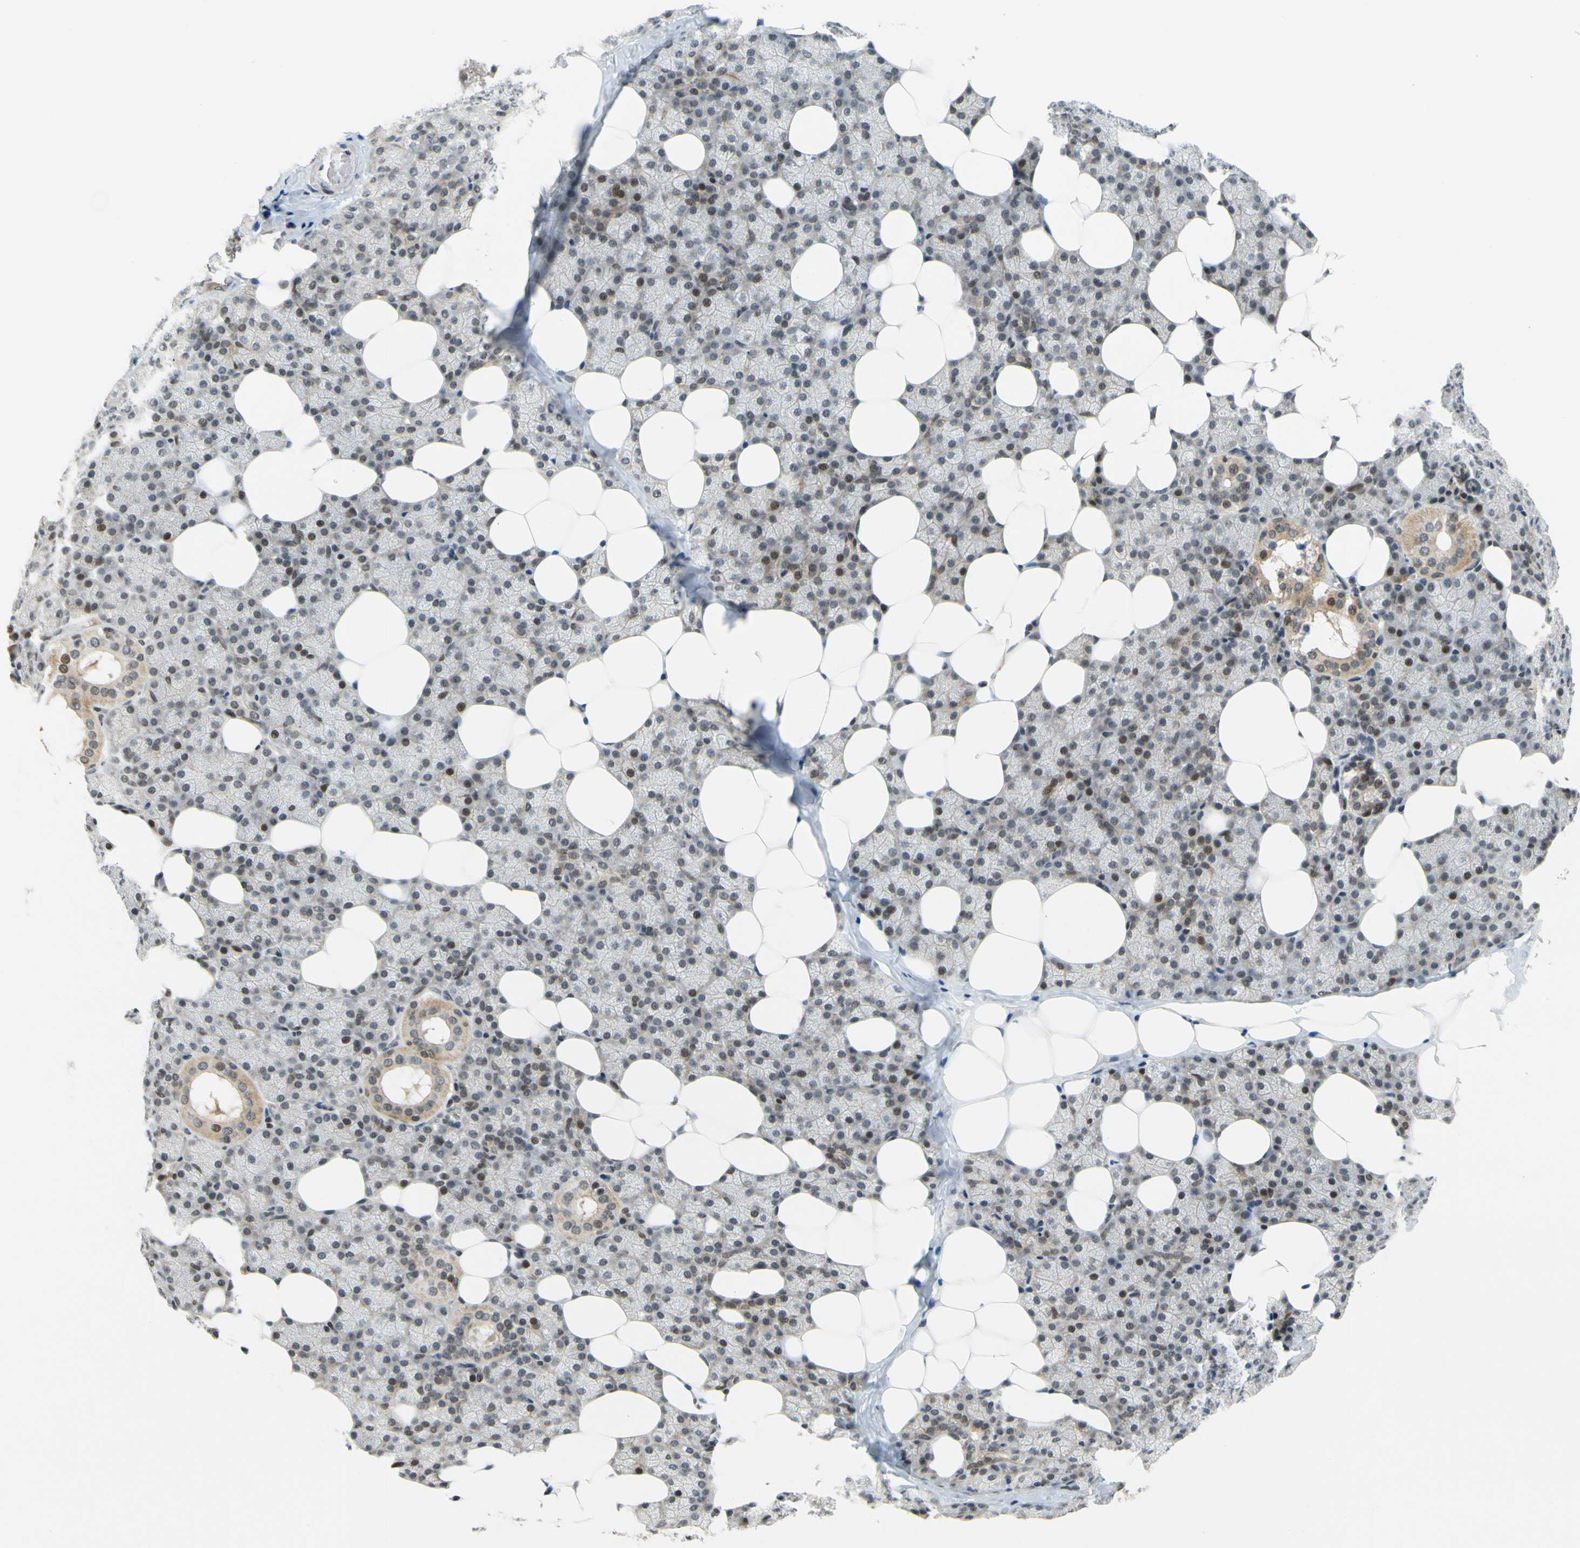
{"staining": {"intensity": "moderate", "quantity": ">75%", "location": "cytoplasmic/membranous,nuclear"}, "tissue": "salivary gland", "cell_type": "Glandular cells", "image_type": "normal", "snomed": [{"axis": "morphology", "description": "Normal tissue, NOS"}, {"axis": "topography", "description": "Lymph node"}, {"axis": "topography", "description": "Salivary gland"}], "caption": "Moderate cytoplasmic/membranous,nuclear staining for a protein is identified in about >75% of glandular cells of normal salivary gland using immunohistochemistry (IHC).", "gene": "POGZ", "patient": {"sex": "male", "age": 8}}